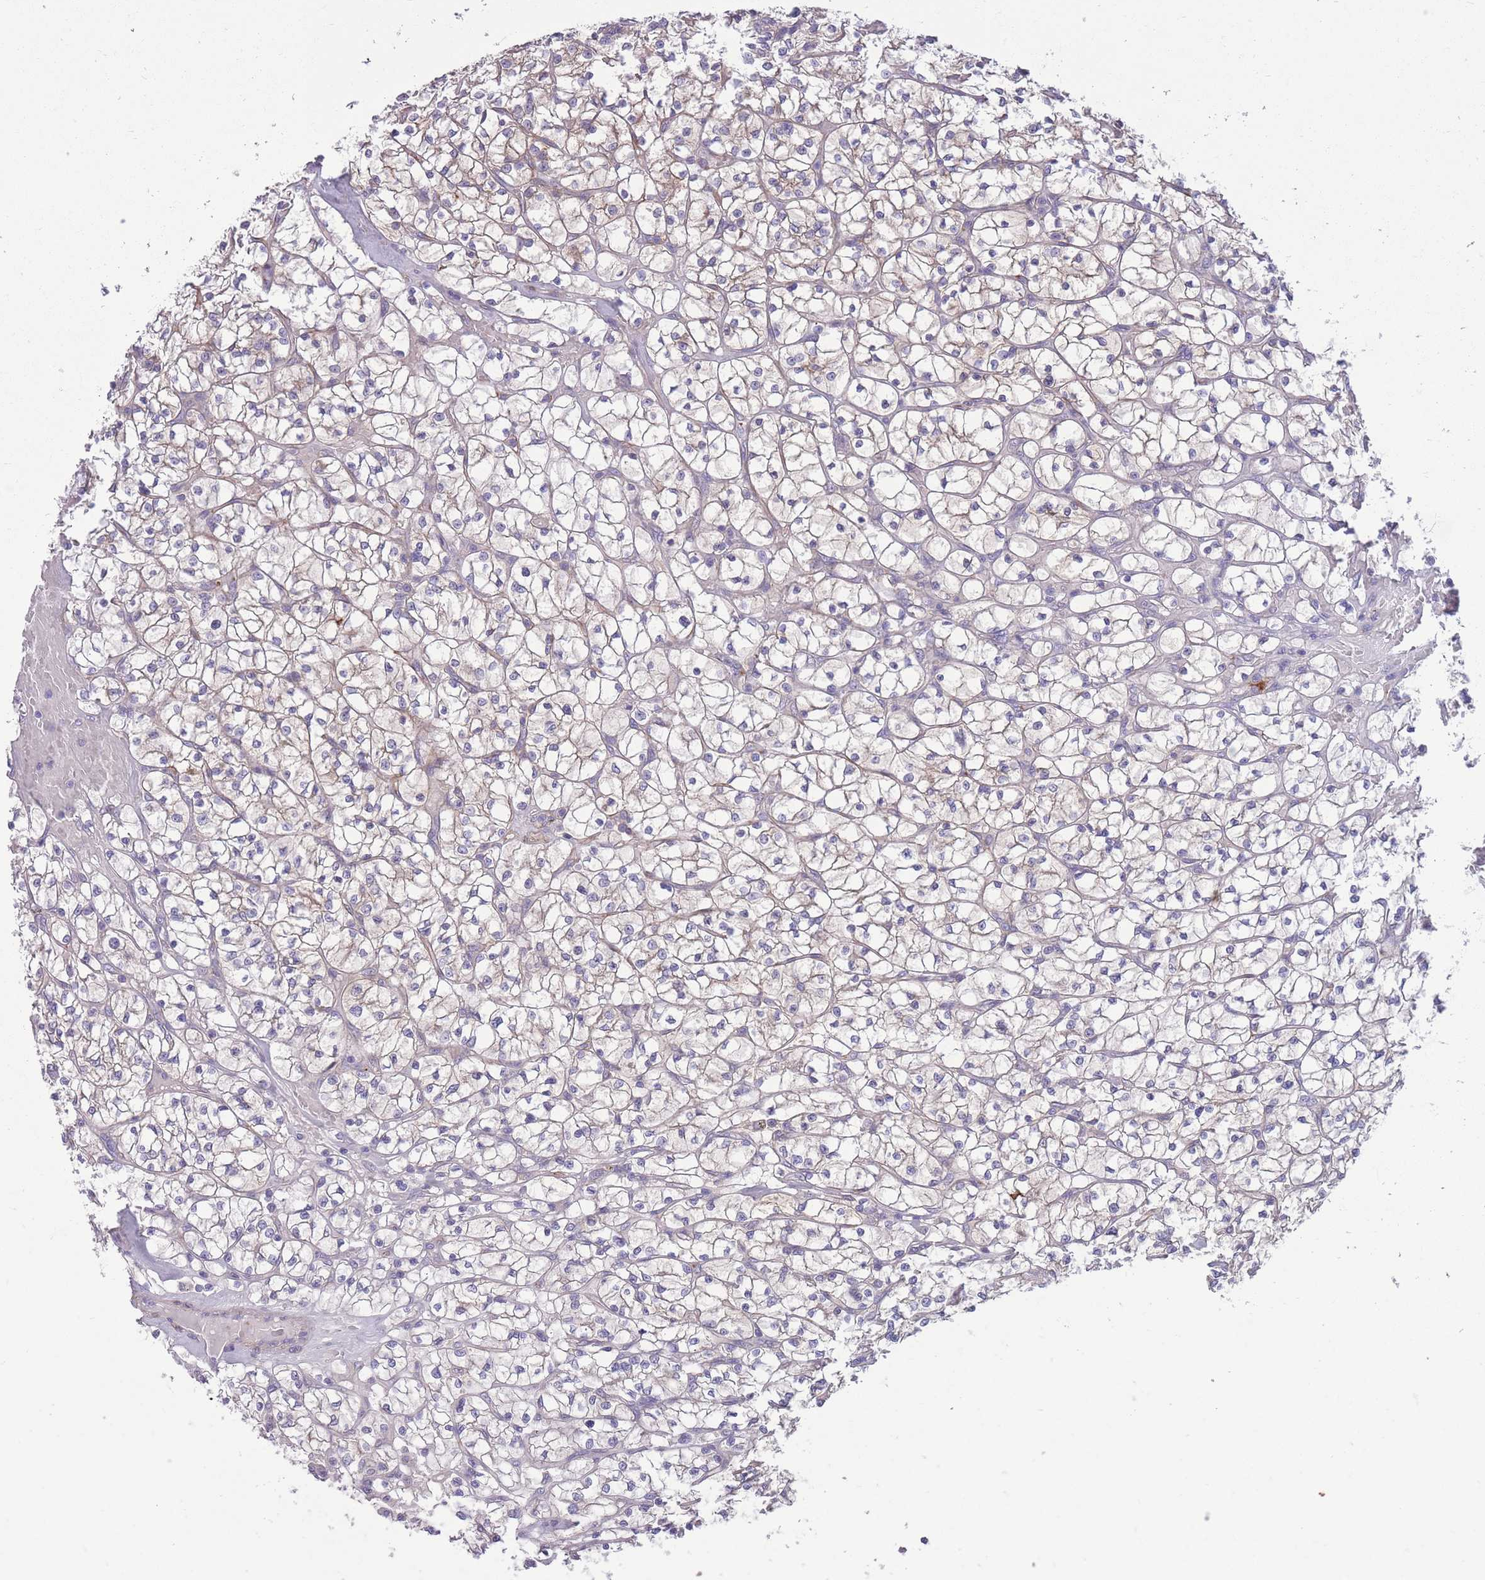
{"staining": {"intensity": "negative", "quantity": "none", "location": "none"}, "tissue": "renal cancer", "cell_type": "Tumor cells", "image_type": "cancer", "snomed": [{"axis": "morphology", "description": "Adenocarcinoma, NOS"}, {"axis": "topography", "description": "Kidney"}], "caption": "Tumor cells show no significant staining in renal cancer (adenocarcinoma).", "gene": "RGS11", "patient": {"sex": "female", "age": 64}}